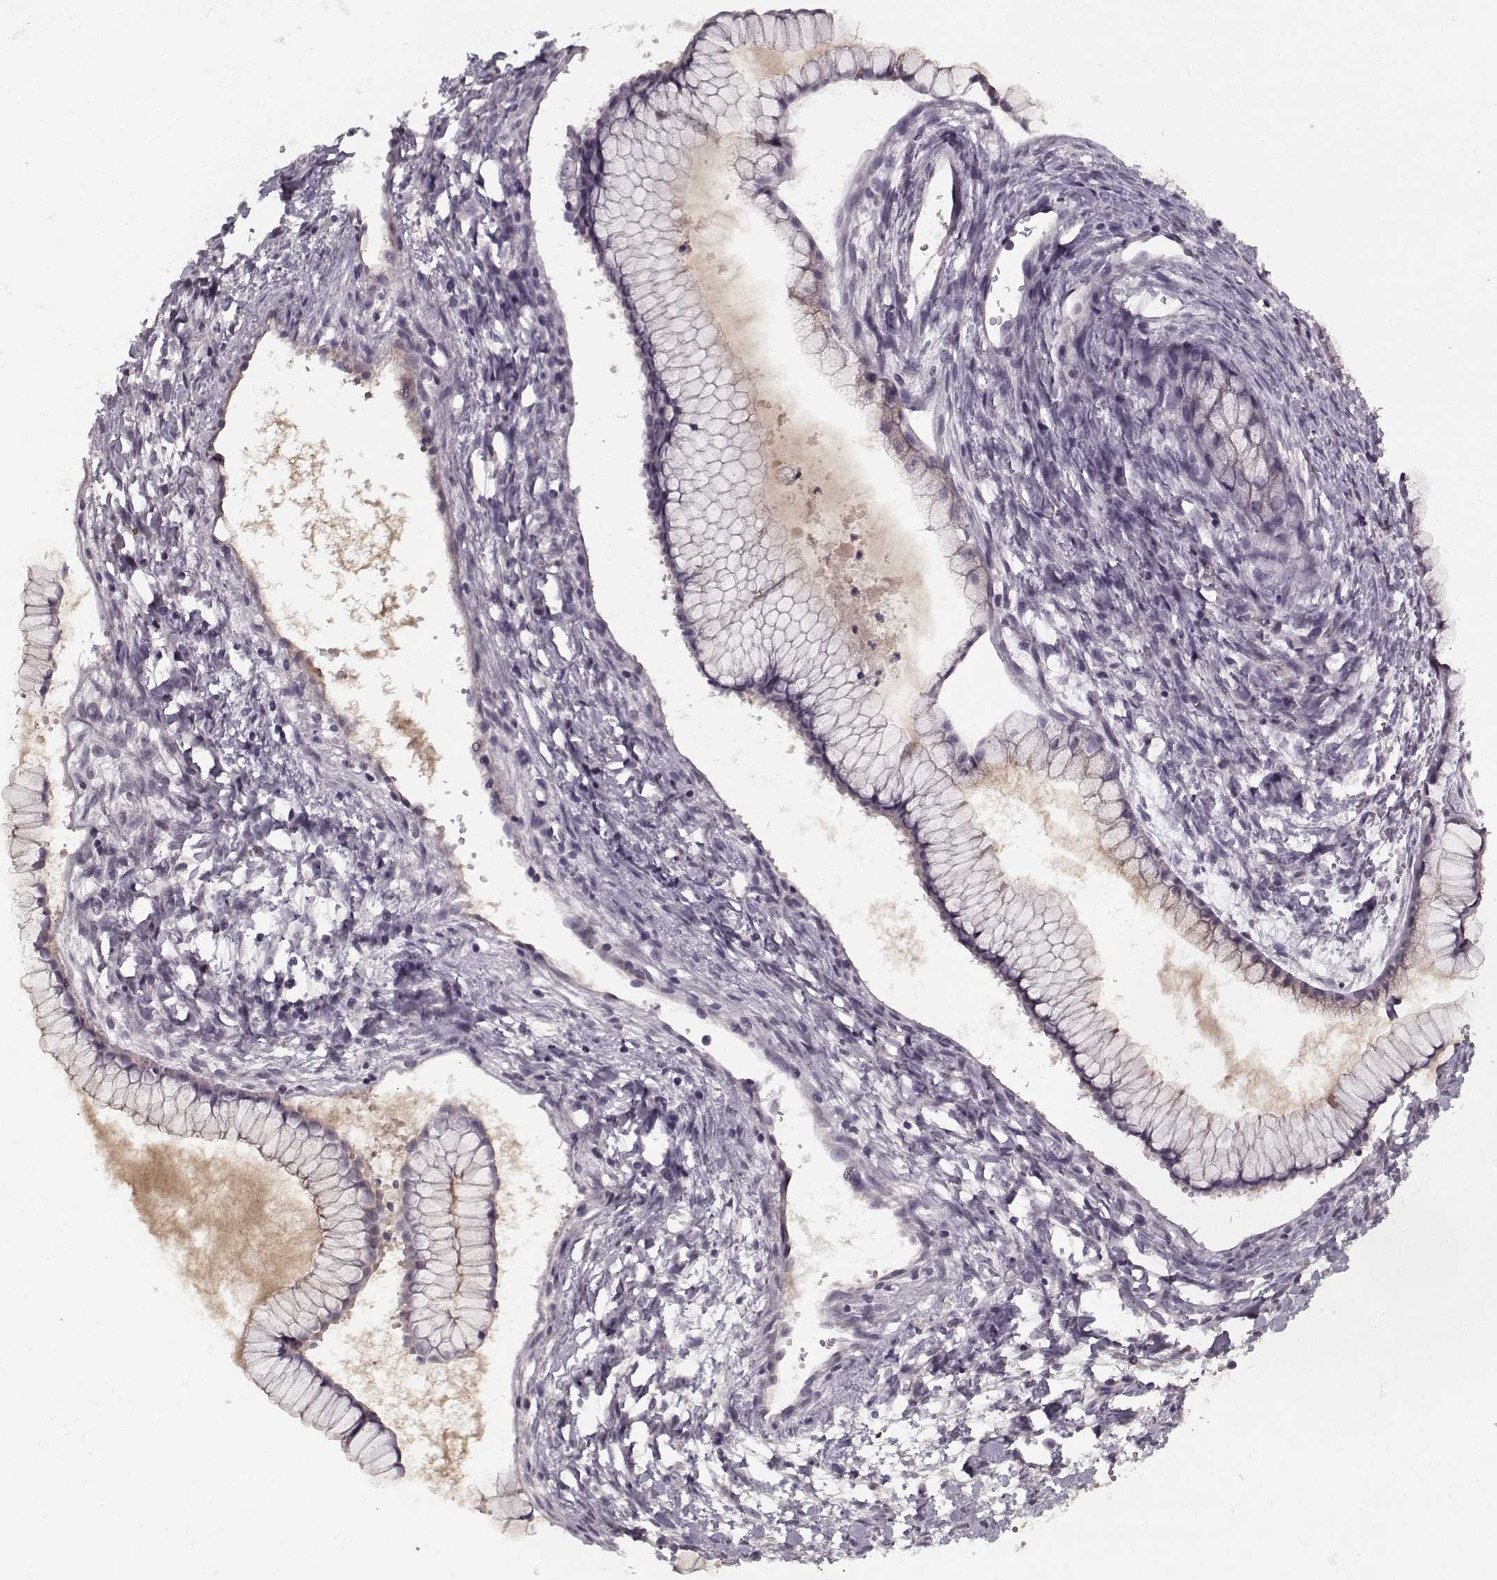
{"staining": {"intensity": "negative", "quantity": "none", "location": "none"}, "tissue": "ovarian cancer", "cell_type": "Tumor cells", "image_type": "cancer", "snomed": [{"axis": "morphology", "description": "Cystadenocarcinoma, mucinous, NOS"}, {"axis": "topography", "description": "Ovary"}], "caption": "A micrograph of mucinous cystadenocarcinoma (ovarian) stained for a protein reveals no brown staining in tumor cells.", "gene": "AFM", "patient": {"sex": "female", "age": 41}}